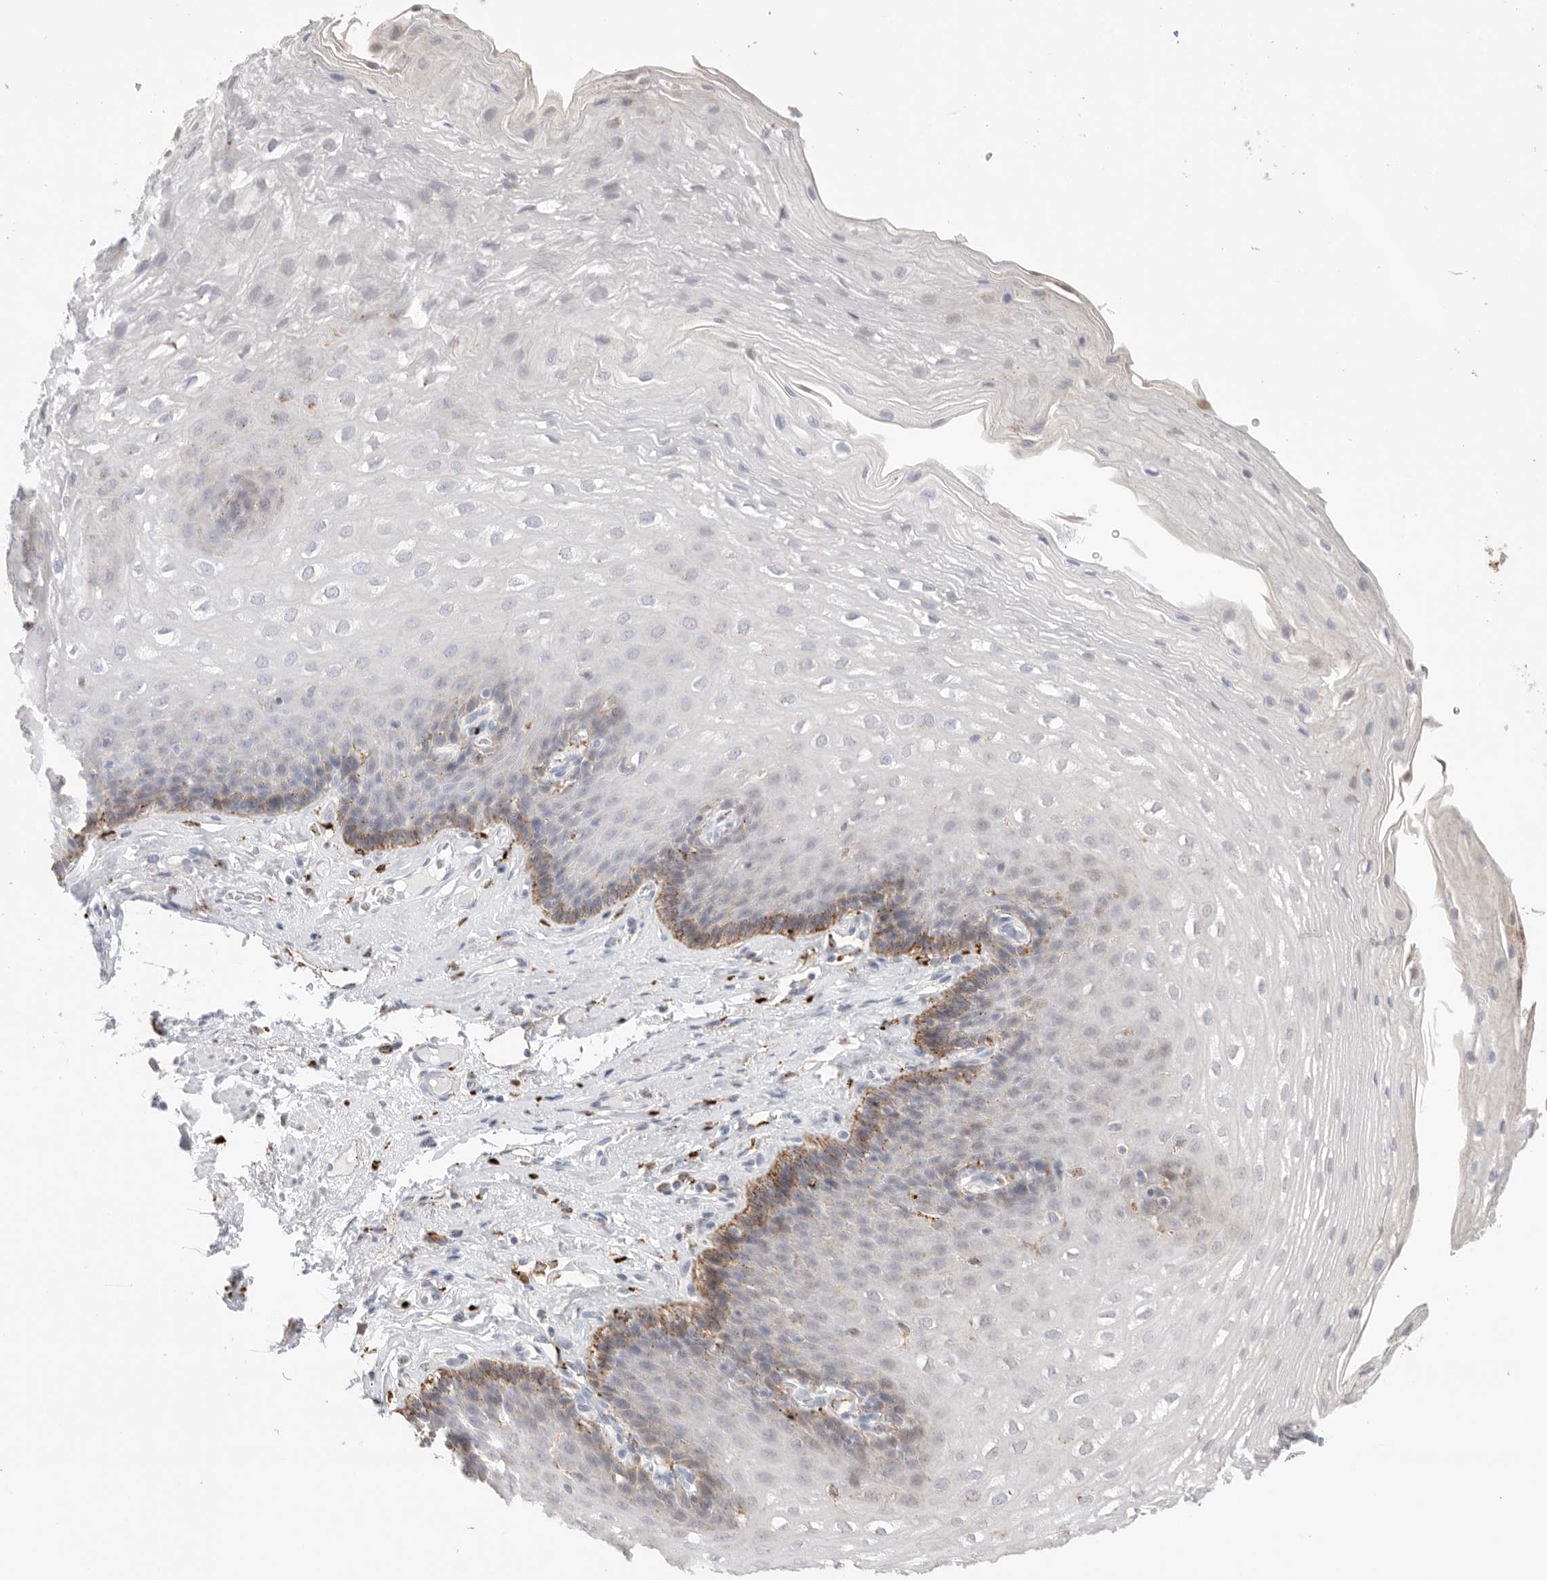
{"staining": {"intensity": "strong", "quantity": "<25%", "location": "cytoplasmic/membranous"}, "tissue": "esophagus", "cell_type": "Squamous epithelial cells", "image_type": "normal", "snomed": [{"axis": "morphology", "description": "Normal tissue, NOS"}, {"axis": "topography", "description": "Esophagus"}], "caption": "Immunohistochemistry (IHC) photomicrograph of unremarkable esophagus: human esophagus stained using immunohistochemistry demonstrates medium levels of strong protein expression localized specifically in the cytoplasmic/membranous of squamous epithelial cells, appearing as a cytoplasmic/membranous brown color.", "gene": "GGH", "patient": {"sex": "female", "age": 66}}